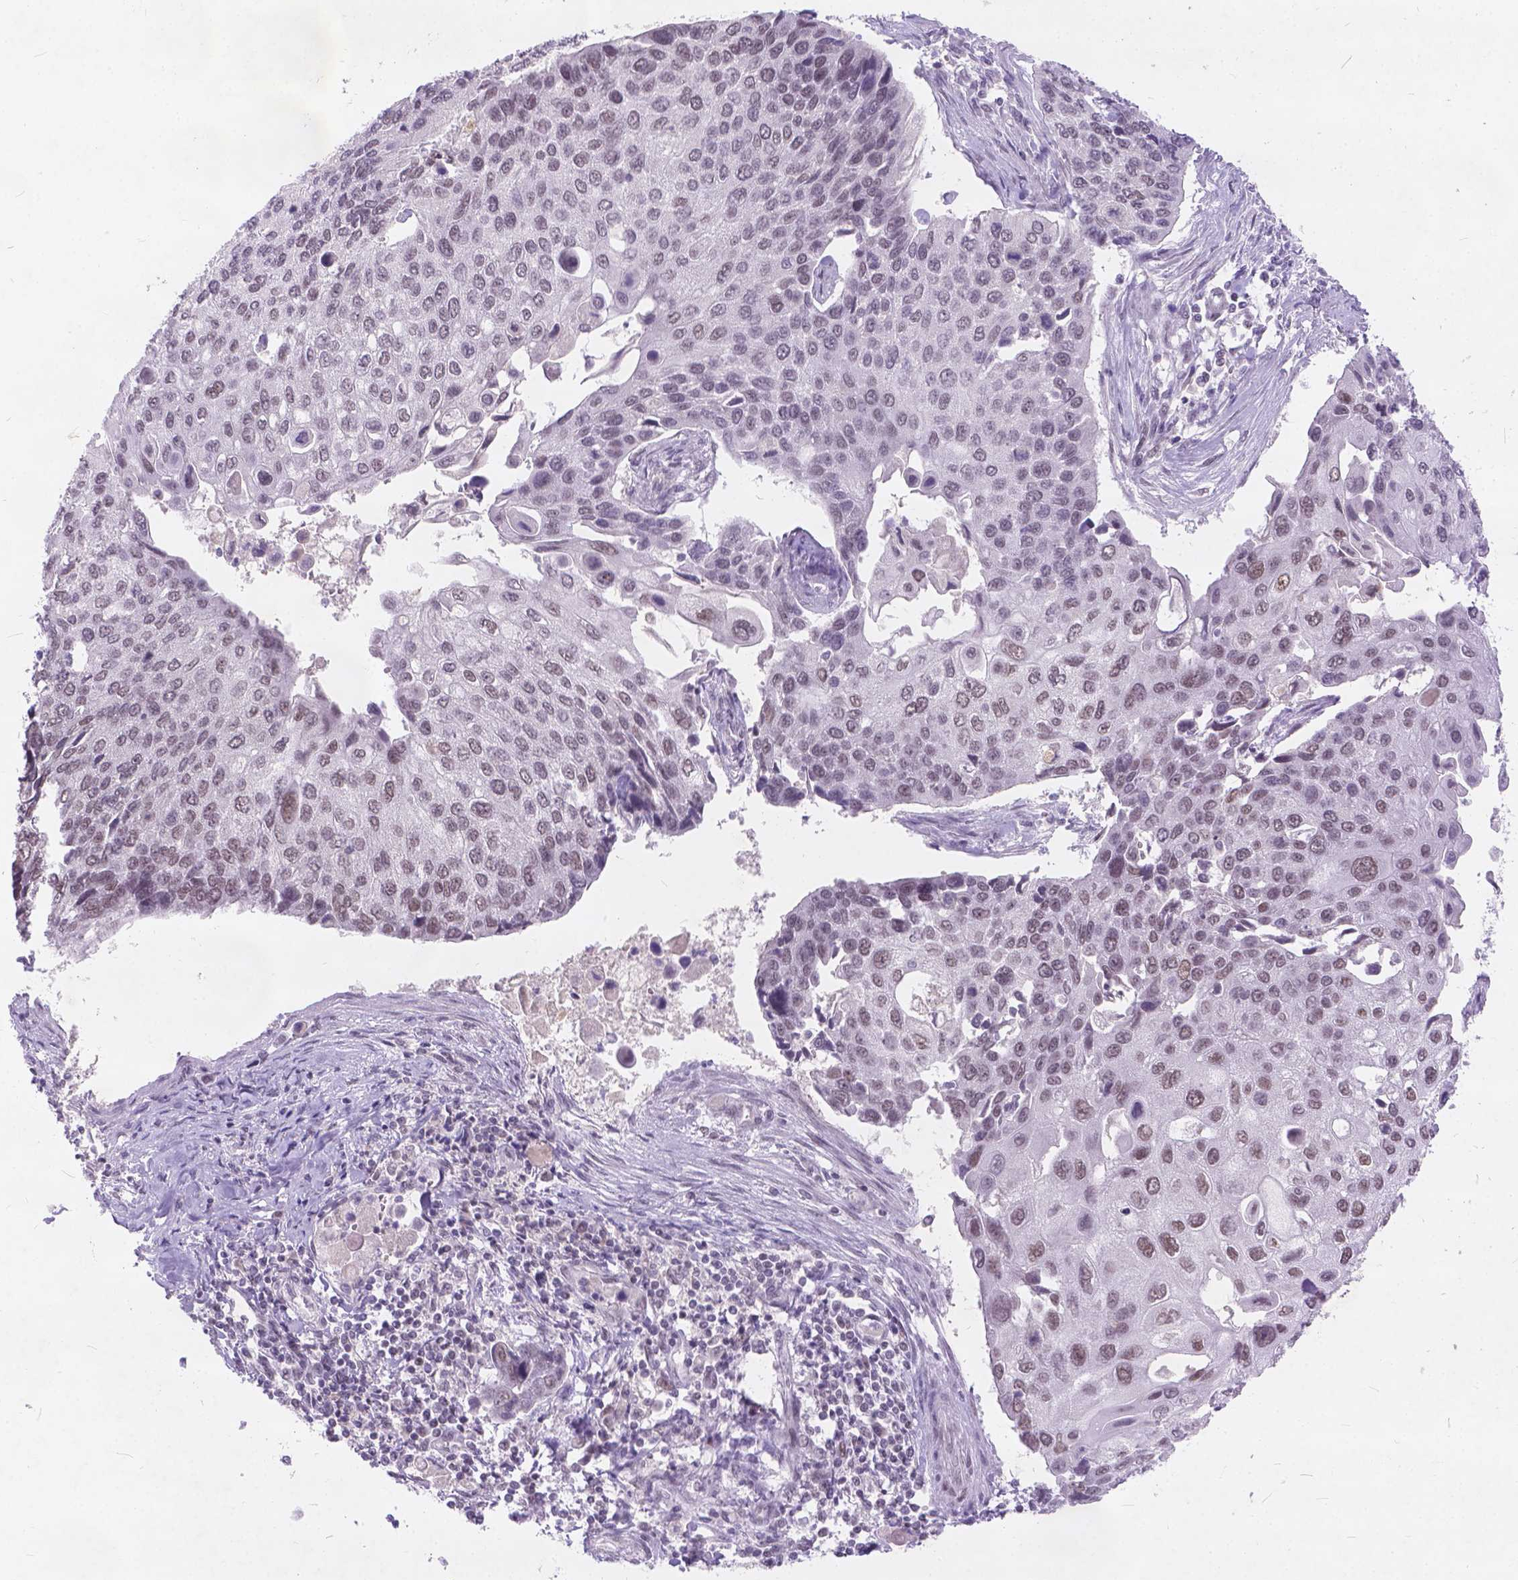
{"staining": {"intensity": "weak", "quantity": "25%-75%", "location": "nuclear"}, "tissue": "lung cancer", "cell_type": "Tumor cells", "image_type": "cancer", "snomed": [{"axis": "morphology", "description": "Squamous cell carcinoma, NOS"}, {"axis": "morphology", "description": "Squamous cell carcinoma, metastatic, NOS"}, {"axis": "topography", "description": "Lung"}], "caption": "Tumor cells display weak nuclear positivity in about 25%-75% of cells in metastatic squamous cell carcinoma (lung).", "gene": "FAM53A", "patient": {"sex": "male", "age": 63}}